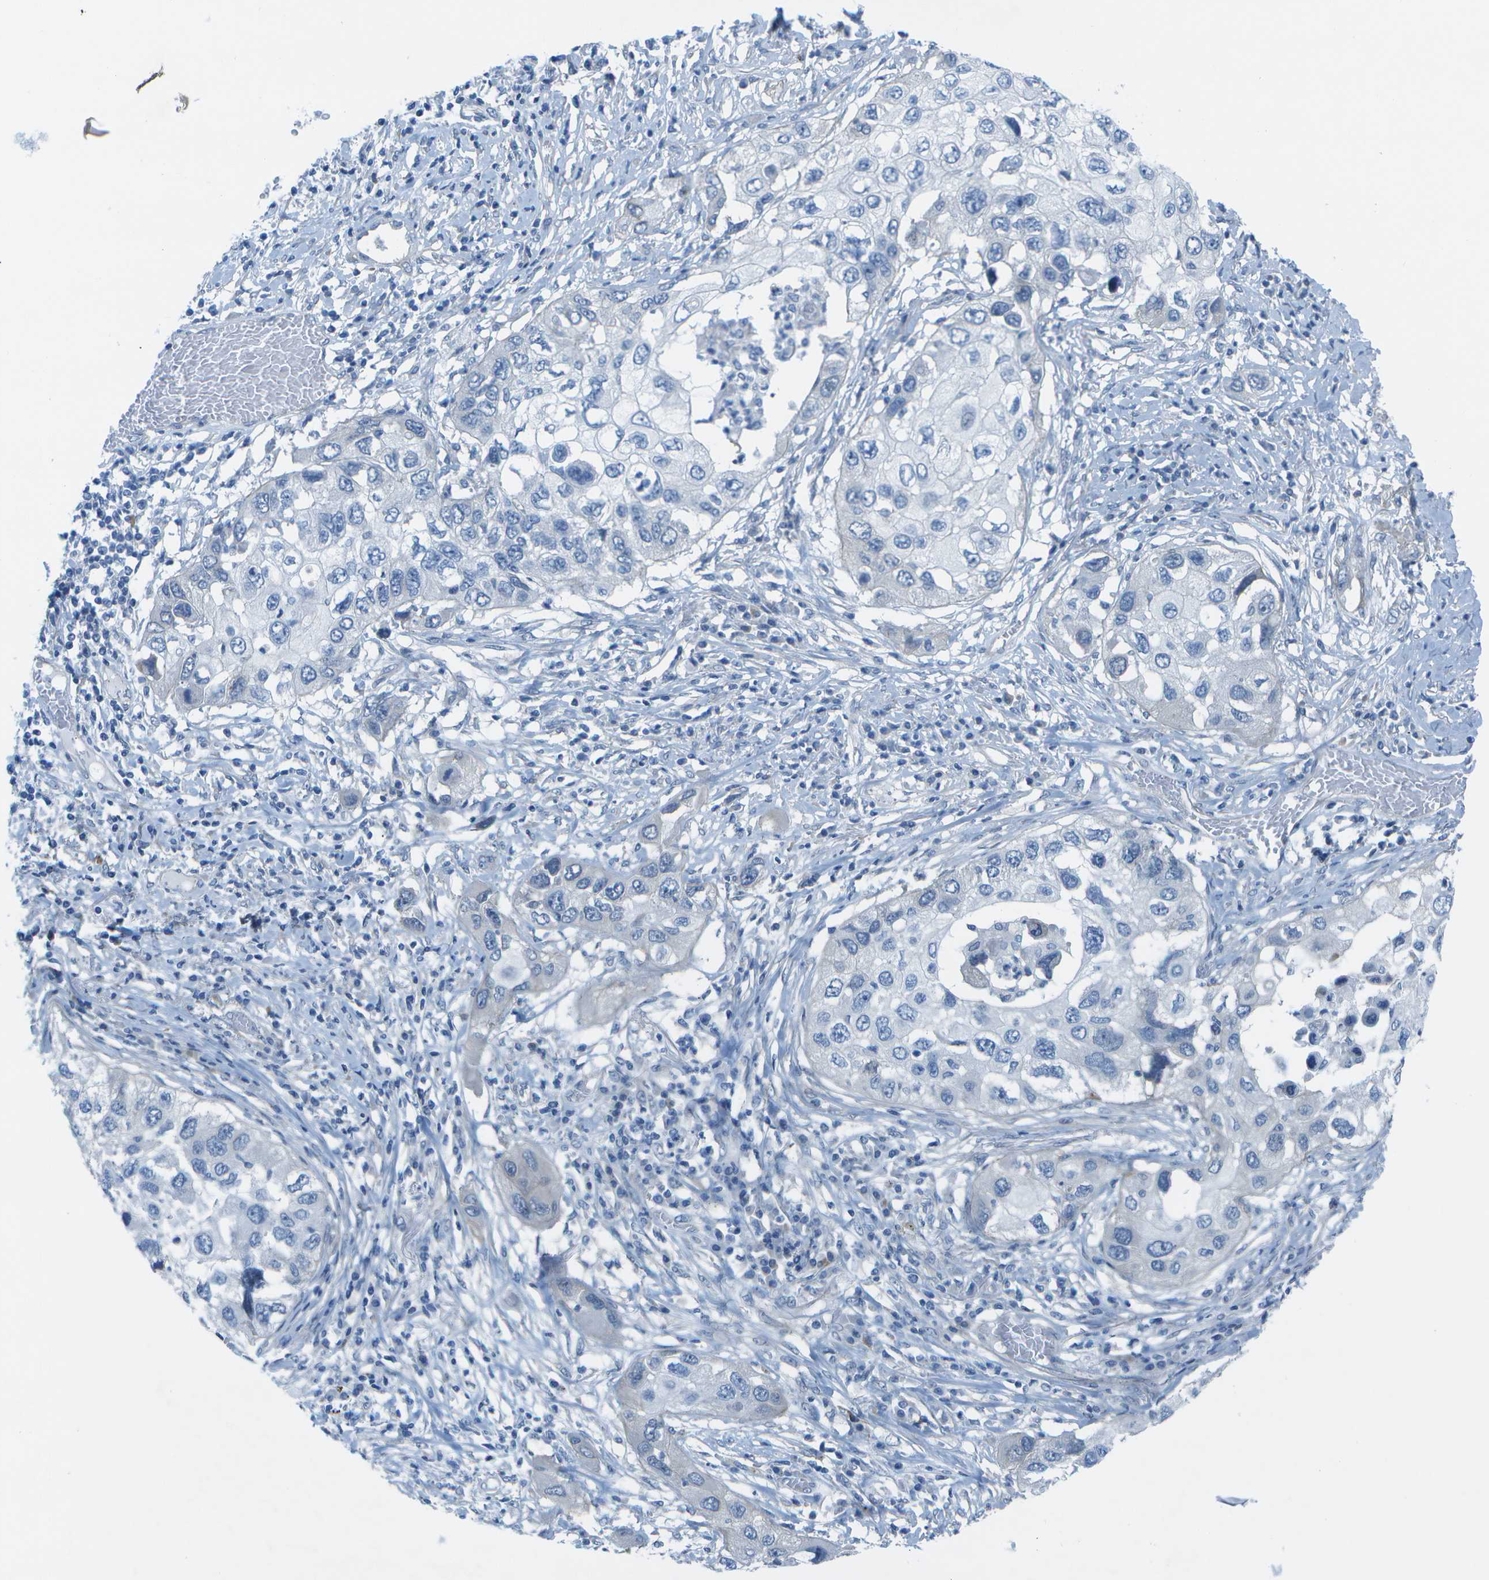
{"staining": {"intensity": "negative", "quantity": "none", "location": "none"}, "tissue": "lung cancer", "cell_type": "Tumor cells", "image_type": "cancer", "snomed": [{"axis": "morphology", "description": "Squamous cell carcinoma, NOS"}, {"axis": "topography", "description": "Lung"}], "caption": "There is no significant expression in tumor cells of lung cancer (squamous cell carcinoma).", "gene": "SORBS3", "patient": {"sex": "male", "age": 71}}